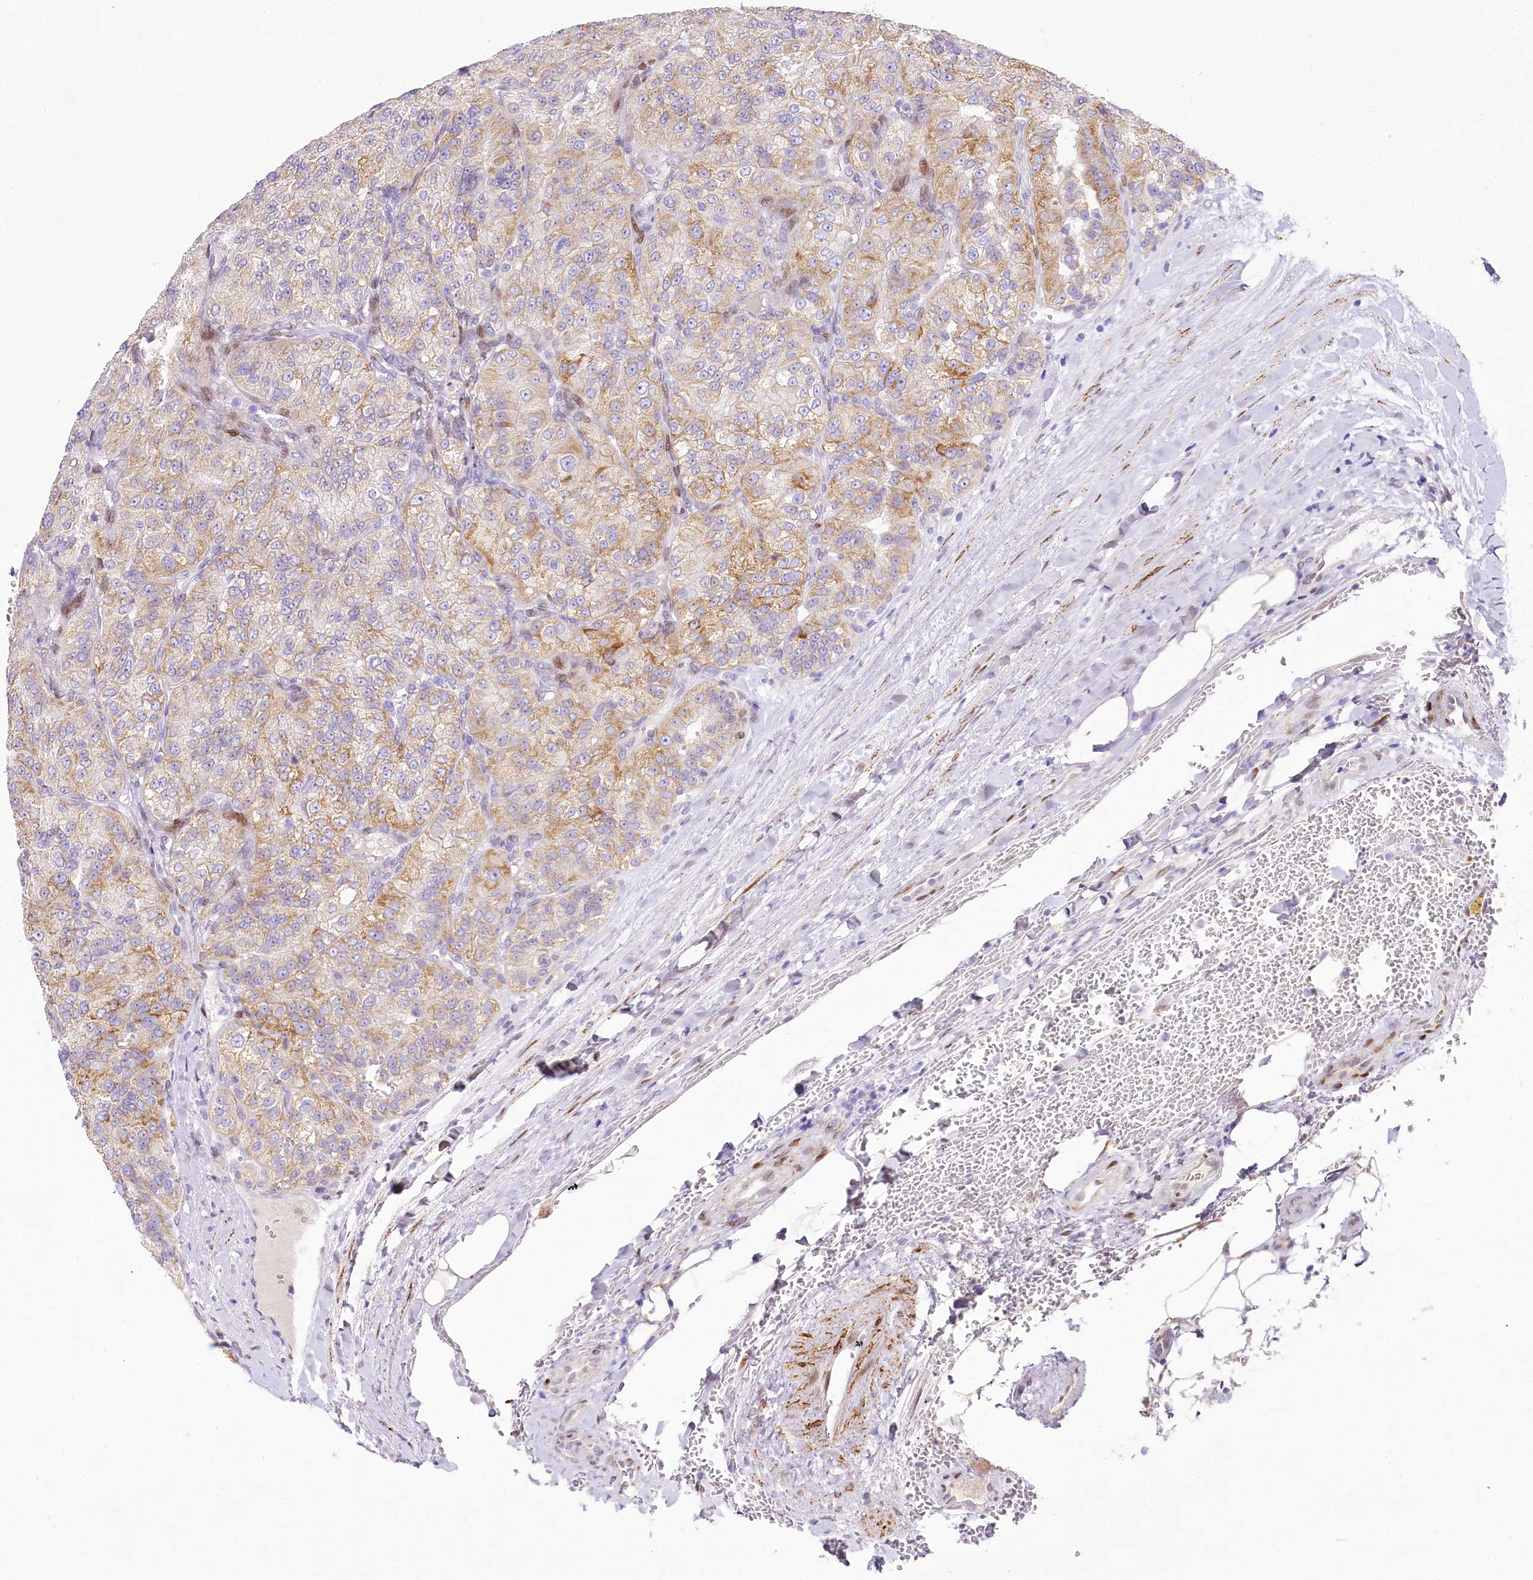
{"staining": {"intensity": "moderate", "quantity": ">75%", "location": "cytoplasmic/membranous"}, "tissue": "renal cancer", "cell_type": "Tumor cells", "image_type": "cancer", "snomed": [{"axis": "morphology", "description": "Adenocarcinoma, NOS"}, {"axis": "topography", "description": "Kidney"}], "caption": "IHC (DAB (3,3'-diaminobenzidine)) staining of renal cancer displays moderate cytoplasmic/membranous protein staining in about >75% of tumor cells.", "gene": "PPIP5K2", "patient": {"sex": "female", "age": 63}}